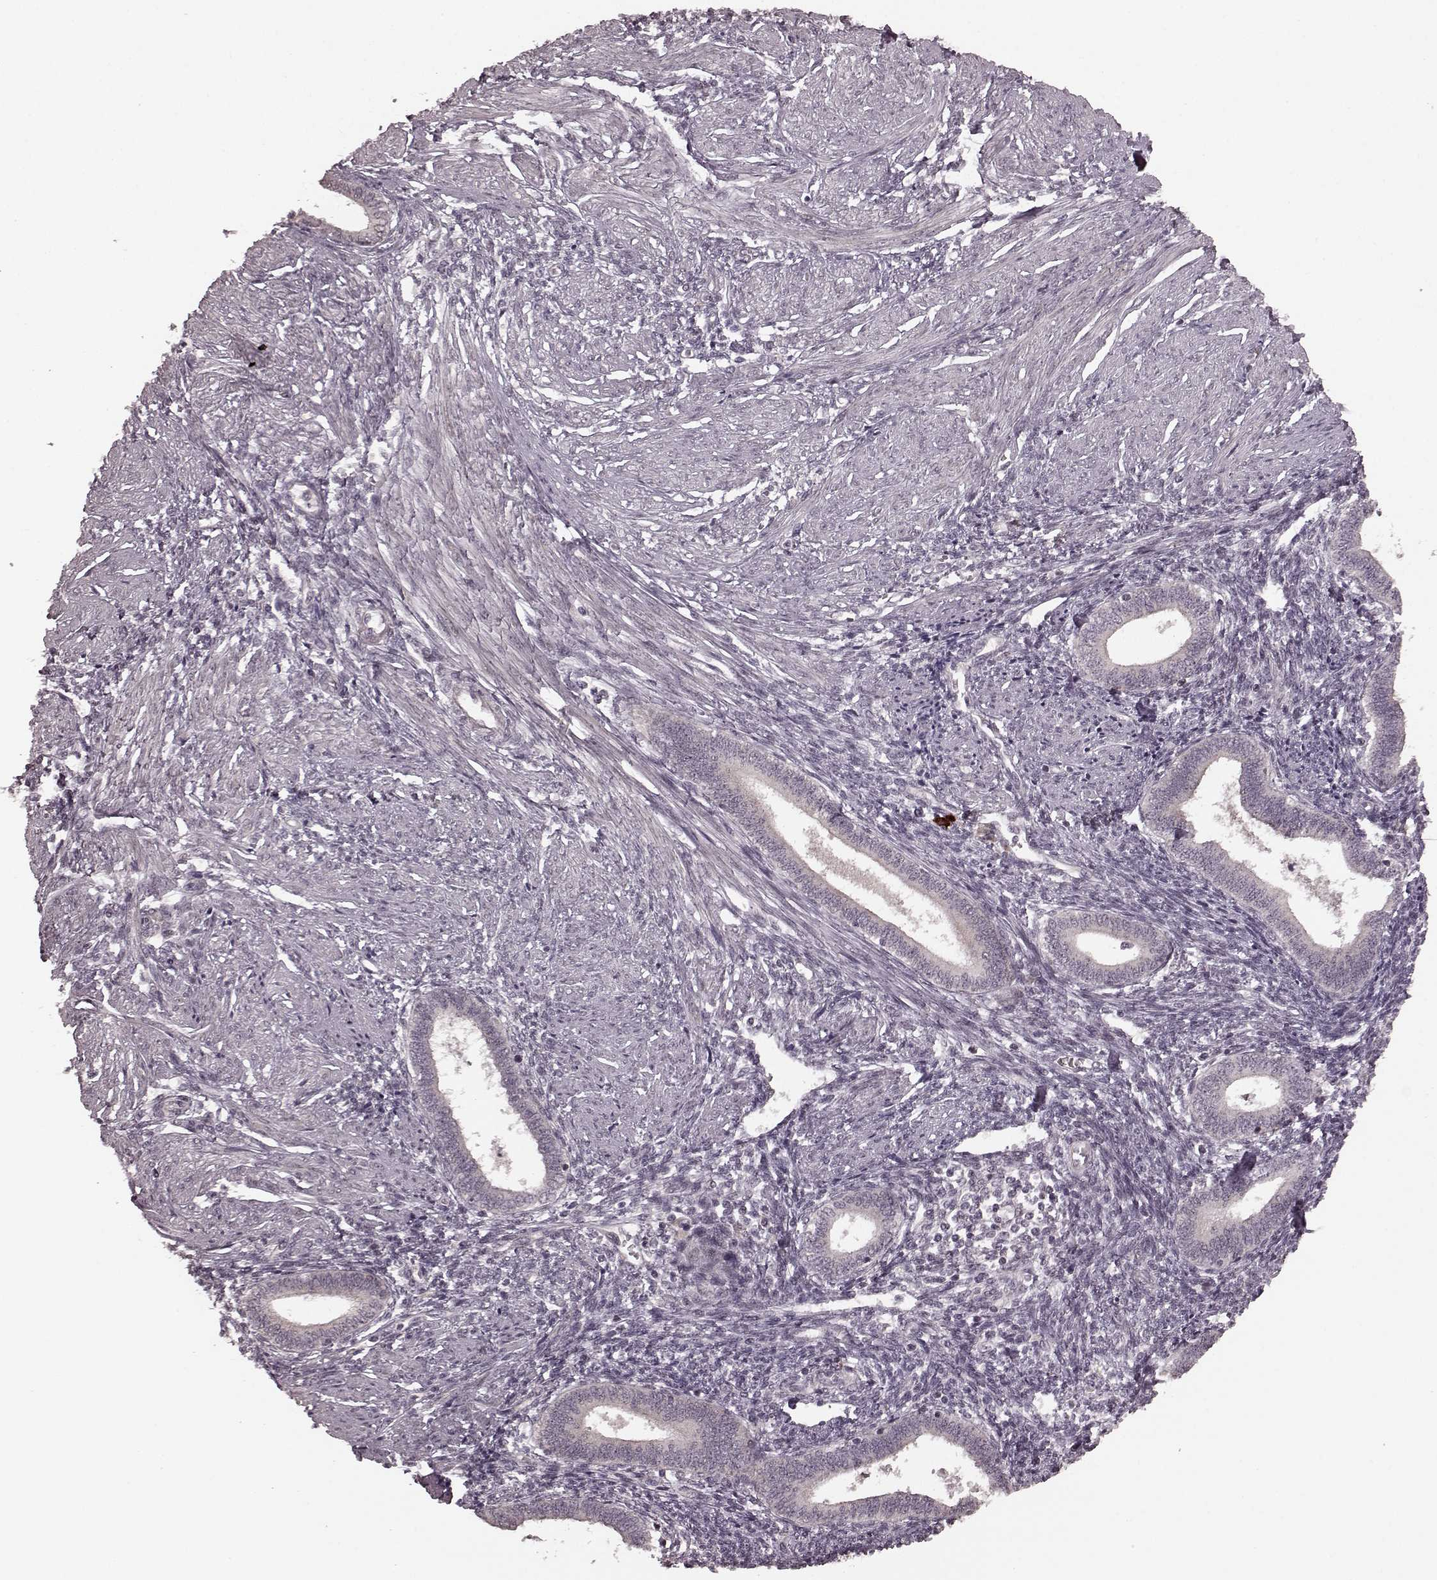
{"staining": {"intensity": "negative", "quantity": "none", "location": "none"}, "tissue": "endometrium", "cell_type": "Cells in endometrial stroma", "image_type": "normal", "snomed": [{"axis": "morphology", "description": "Normal tissue, NOS"}, {"axis": "topography", "description": "Endometrium"}], "caption": "An immunohistochemistry (IHC) image of benign endometrium is shown. There is no staining in cells in endometrial stroma of endometrium. Nuclei are stained in blue.", "gene": "PLCB4", "patient": {"sex": "female", "age": 42}}